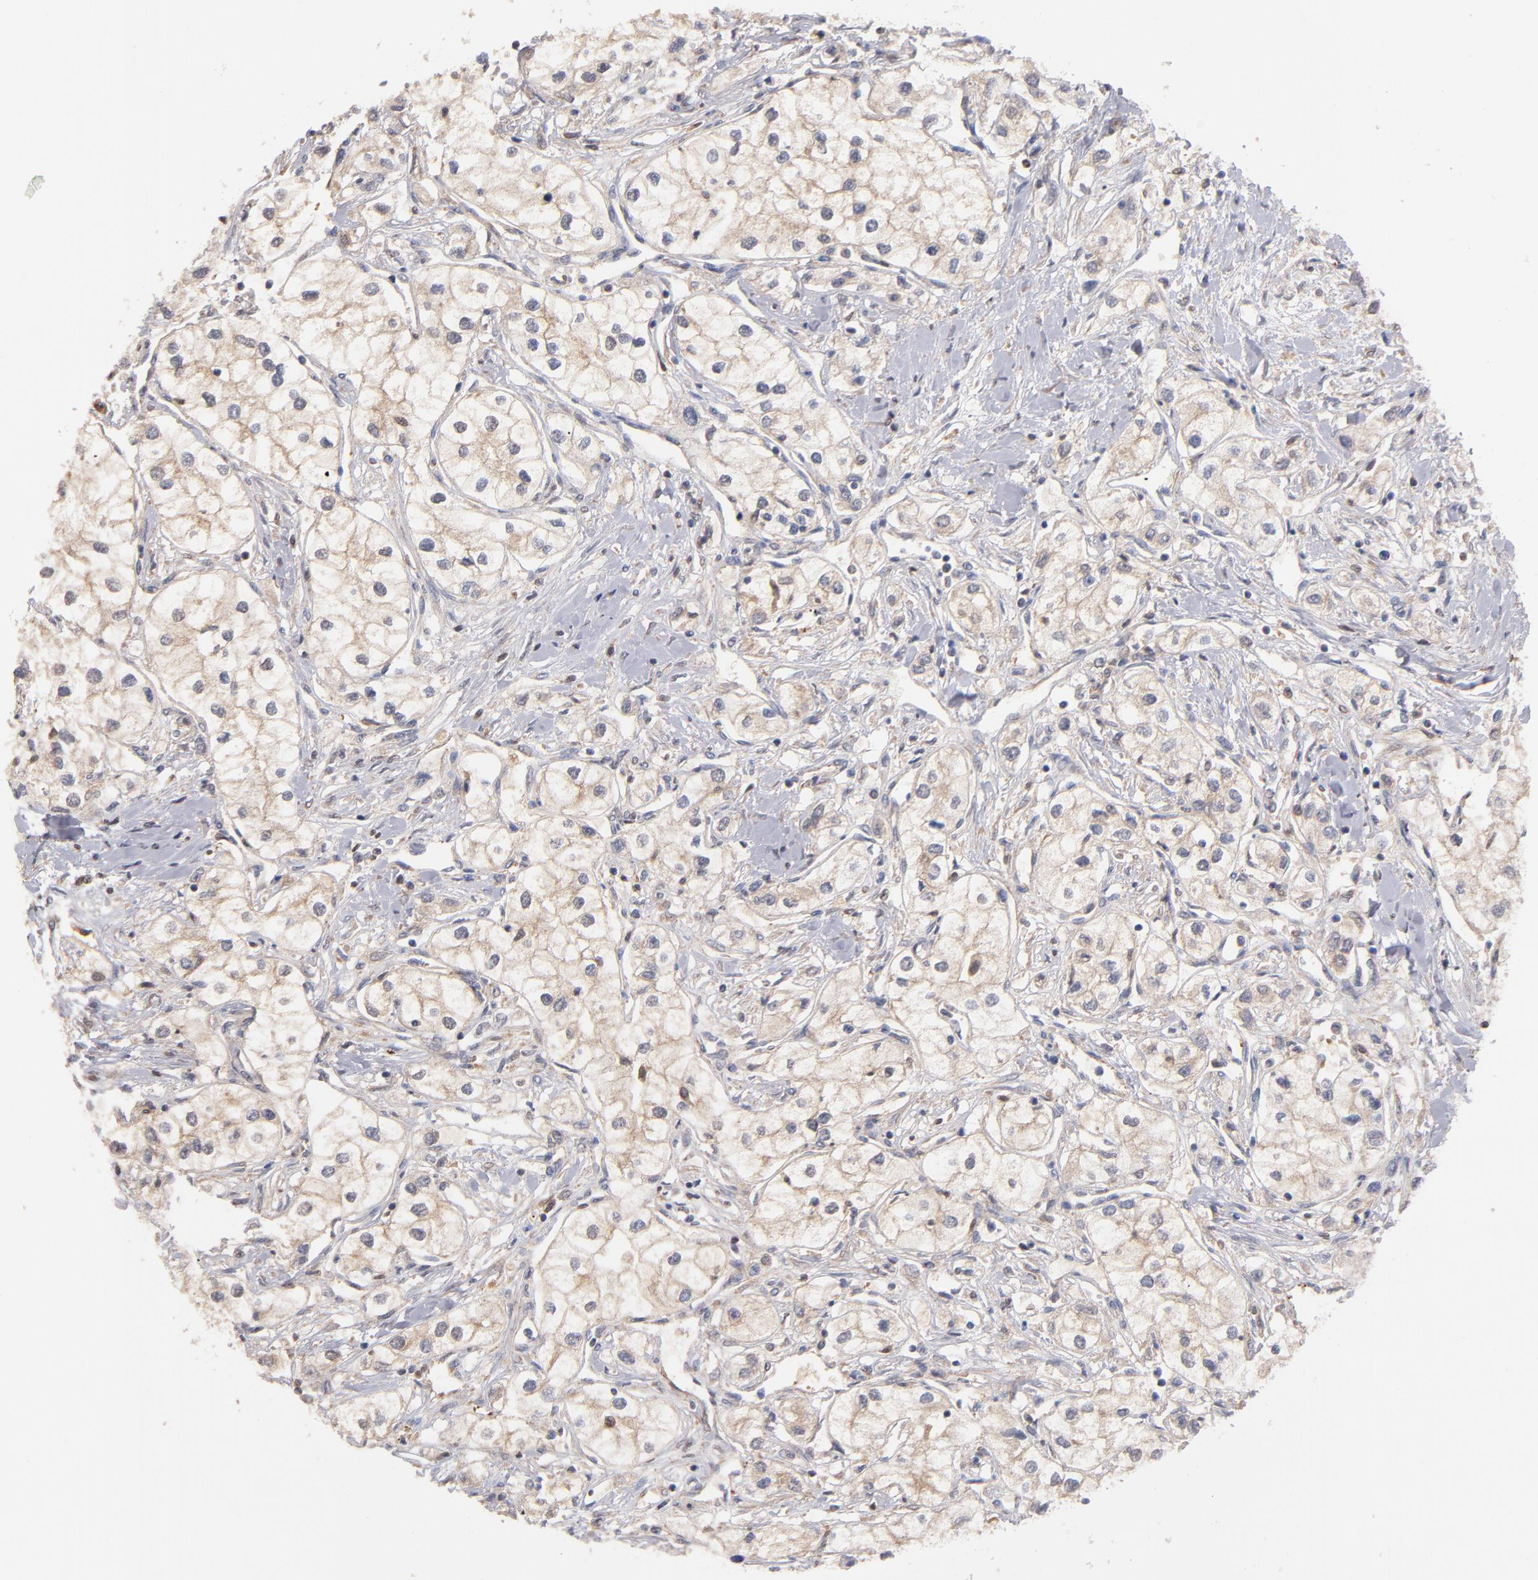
{"staining": {"intensity": "moderate", "quantity": ">75%", "location": "cytoplasmic/membranous"}, "tissue": "renal cancer", "cell_type": "Tumor cells", "image_type": "cancer", "snomed": [{"axis": "morphology", "description": "Adenocarcinoma, NOS"}, {"axis": "topography", "description": "Kidney"}], "caption": "Renal adenocarcinoma was stained to show a protein in brown. There is medium levels of moderate cytoplasmic/membranous expression in approximately >75% of tumor cells. Using DAB (3,3'-diaminobenzidine) (brown) and hematoxylin (blue) stains, captured at high magnification using brightfield microscopy.", "gene": "GMFG", "patient": {"sex": "male", "age": 57}}